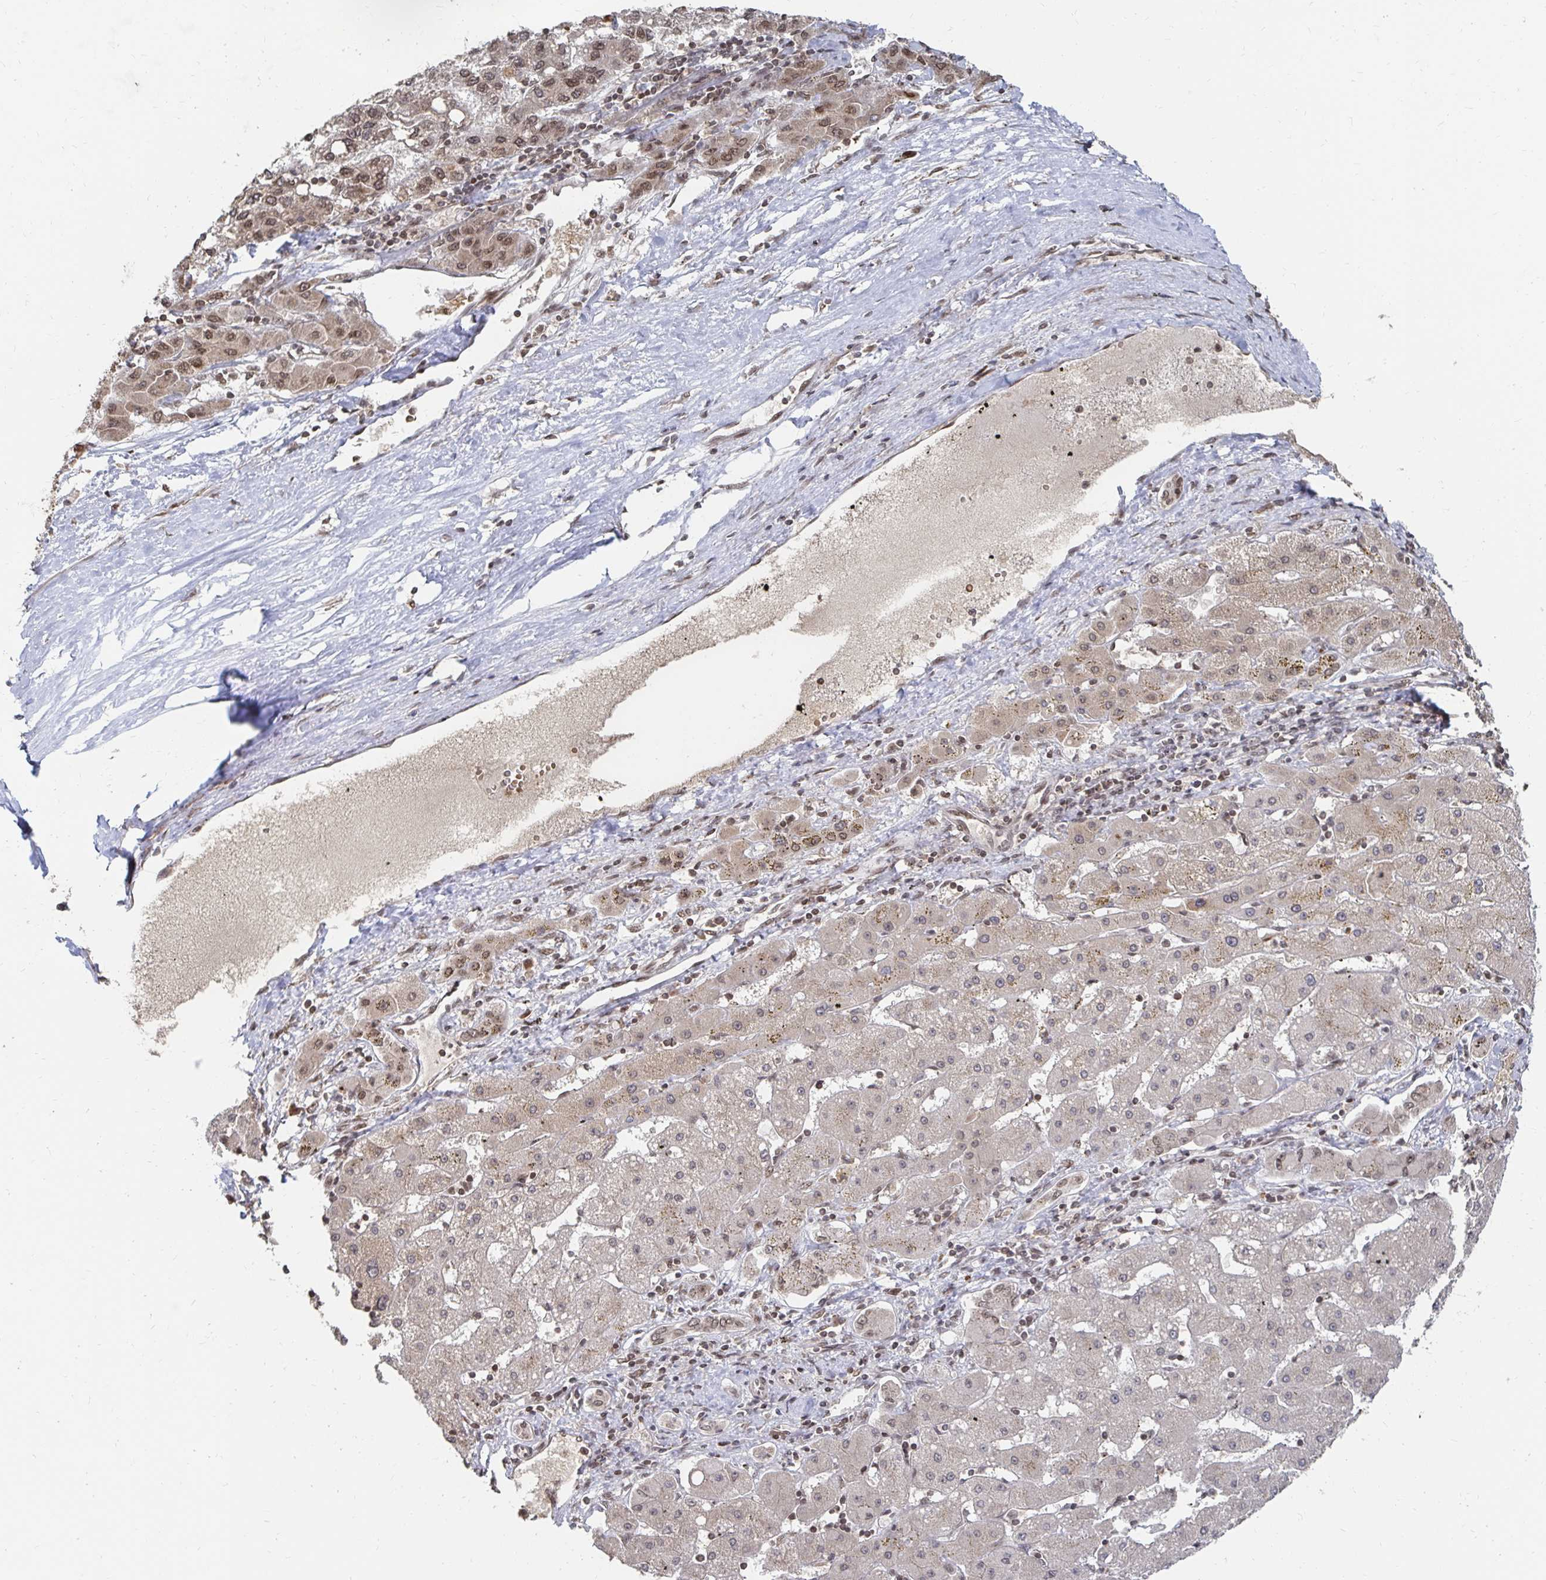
{"staining": {"intensity": "moderate", "quantity": "25%-75%", "location": "nuclear"}, "tissue": "liver cancer", "cell_type": "Tumor cells", "image_type": "cancer", "snomed": [{"axis": "morphology", "description": "Carcinoma, Hepatocellular, NOS"}, {"axis": "topography", "description": "Liver"}], "caption": "Liver cancer stained for a protein (brown) exhibits moderate nuclear positive expression in approximately 25%-75% of tumor cells.", "gene": "GTF3C6", "patient": {"sex": "female", "age": 82}}